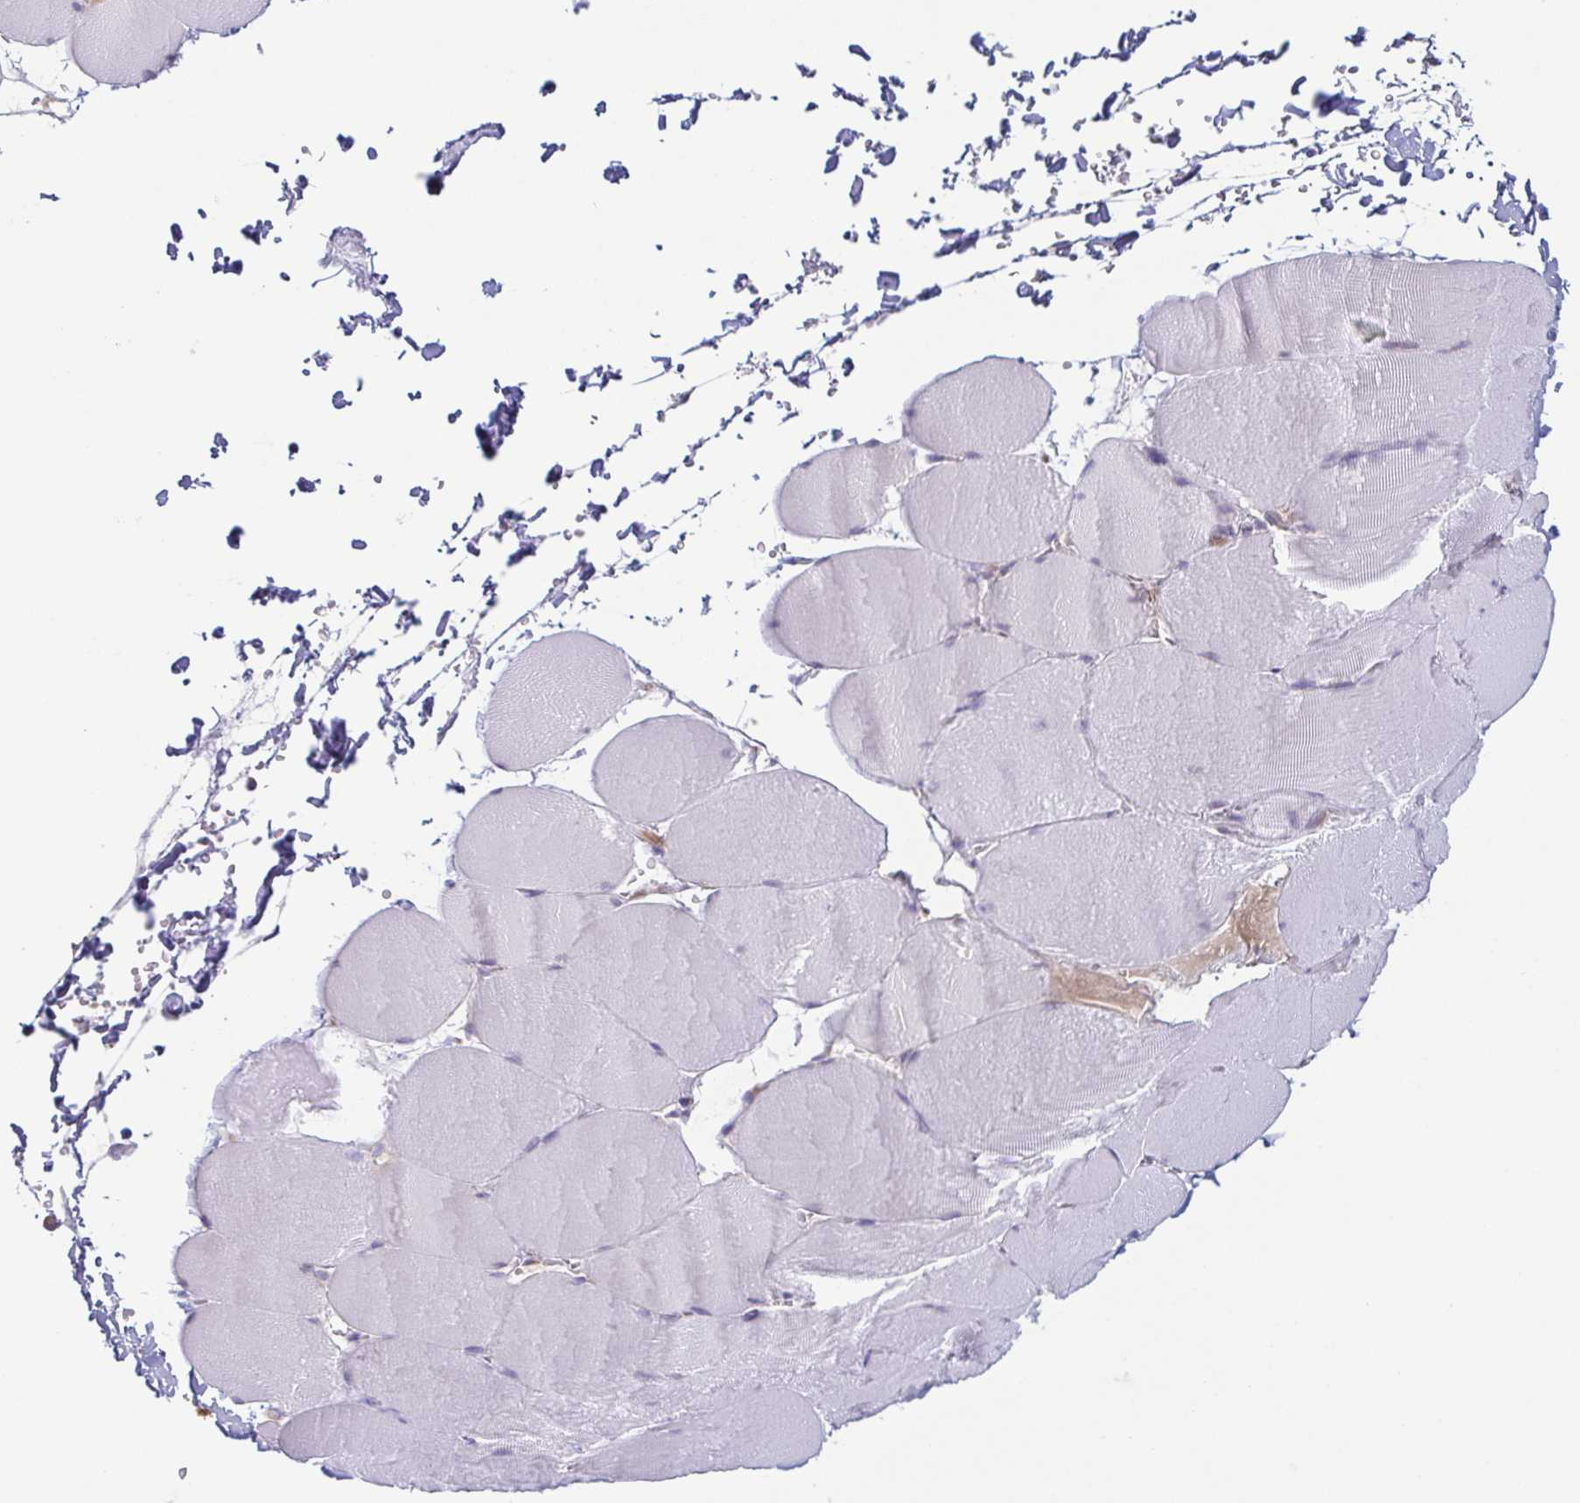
{"staining": {"intensity": "negative", "quantity": "none", "location": "none"}, "tissue": "skeletal muscle", "cell_type": "Myocytes", "image_type": "normal", "snomed": [{"axis": "morphology", "description": "Normal tissue, NOS"}, {"axis": "topography", "description": "Skeletal muscle"}, {"axis": "topography", "description": "Head-Neck"}], "caption": "Protein analysis of normal skeletal muscle demonstrates no significant positivity in myocytes. Nuclei are stained in blue.", "gene": "LDLRAD1", "patient": {"sex": "male", "age": 66}}